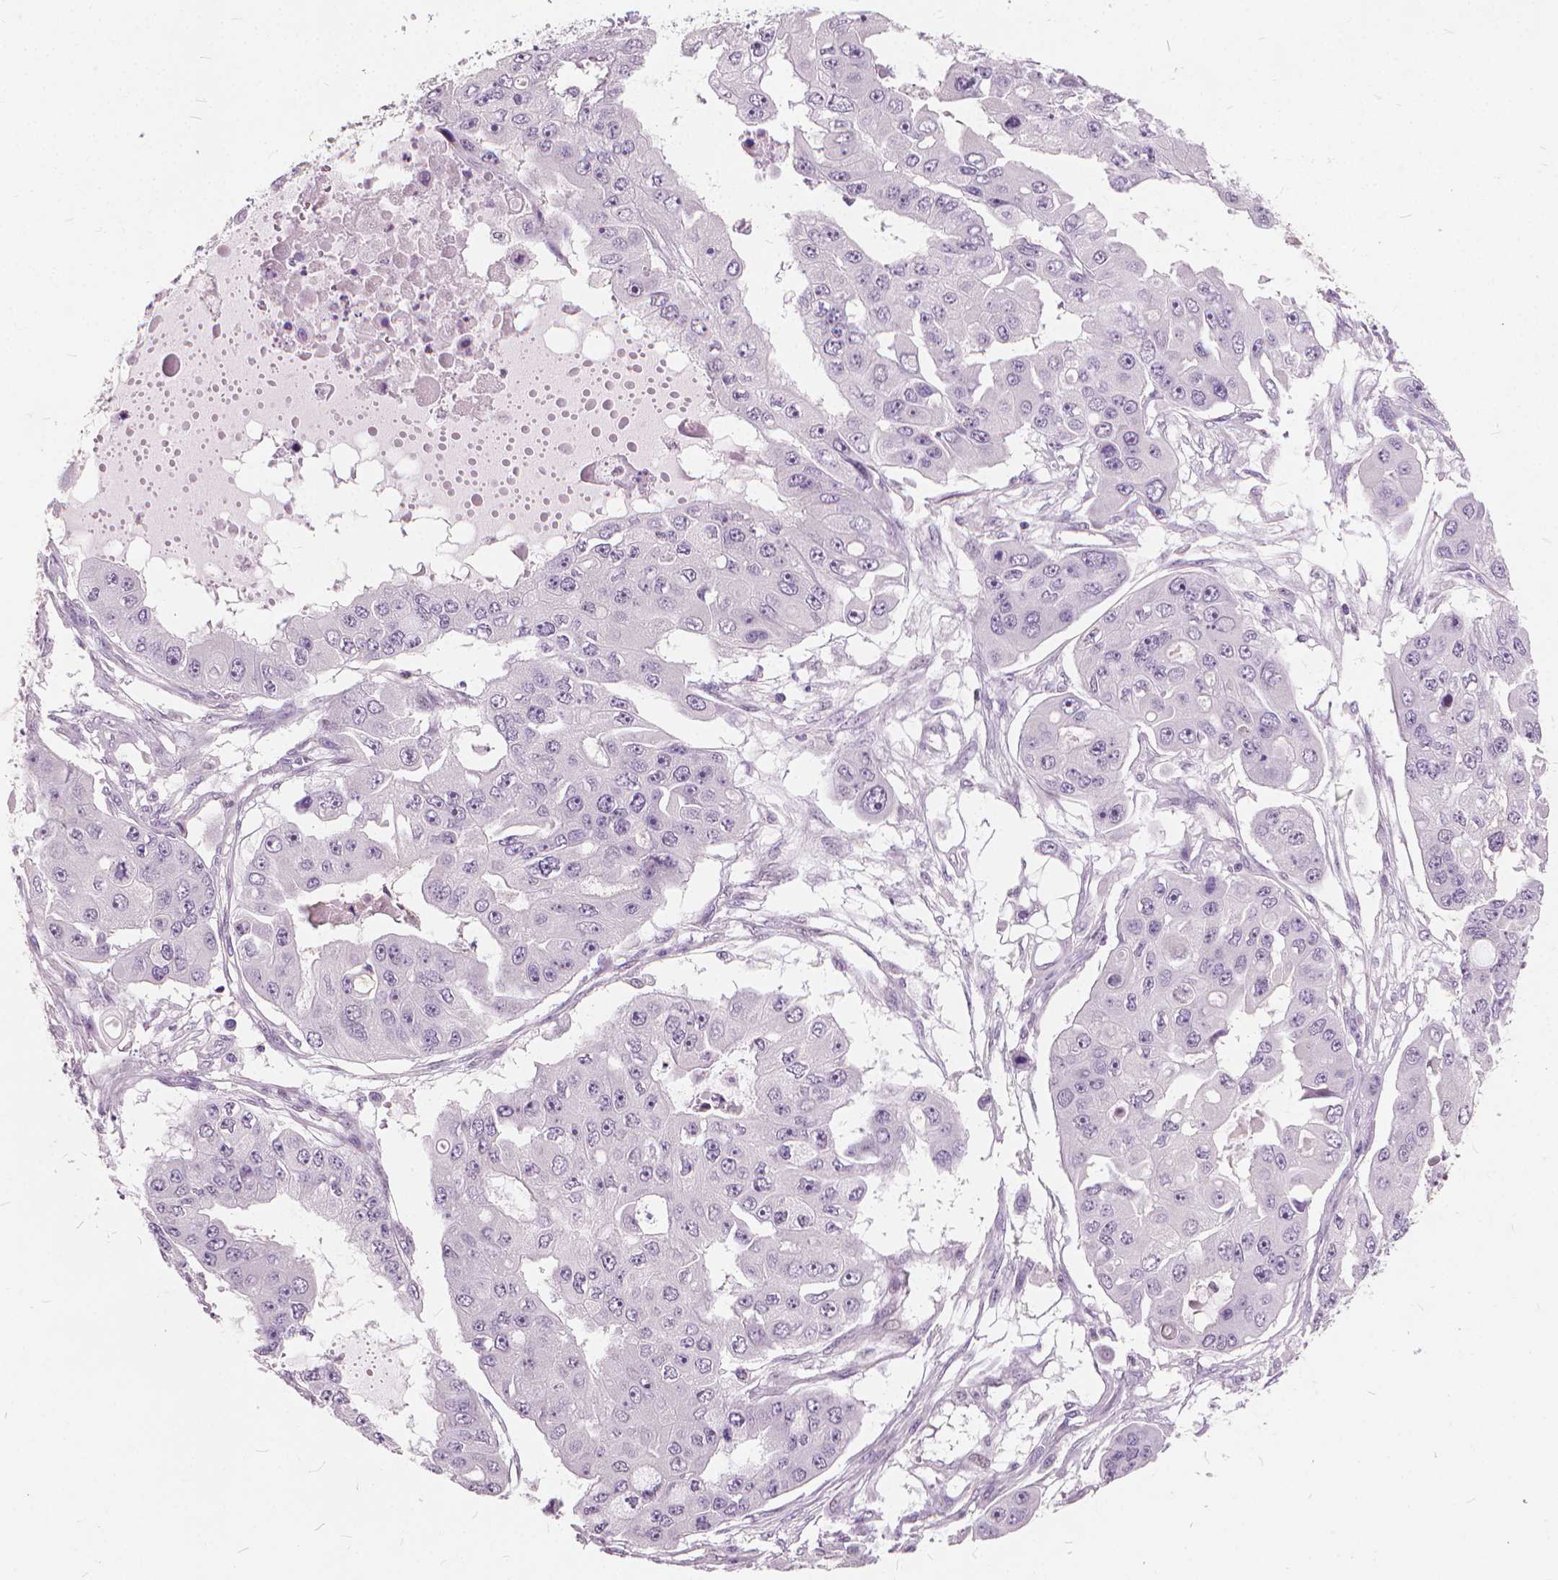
{"staining": {"intensity": "negative", "quantity": "none", "location": "none"}, "tissue": "ovarian cancer", "cell_type": "Tumor cells", "image_type": "cancer", "snomed": [{"axis": "morphology", "description": "Cystadenocarcinoma, serous, NOS"}, {"axis": "topography", "description": "Ovary"}], "caption": "Tumor cells are negative for protein expression in human ovarian serous cystadenocarcinoma.", "gene": "STAT5B", "patient": {"sex": "female", "age": 56}}